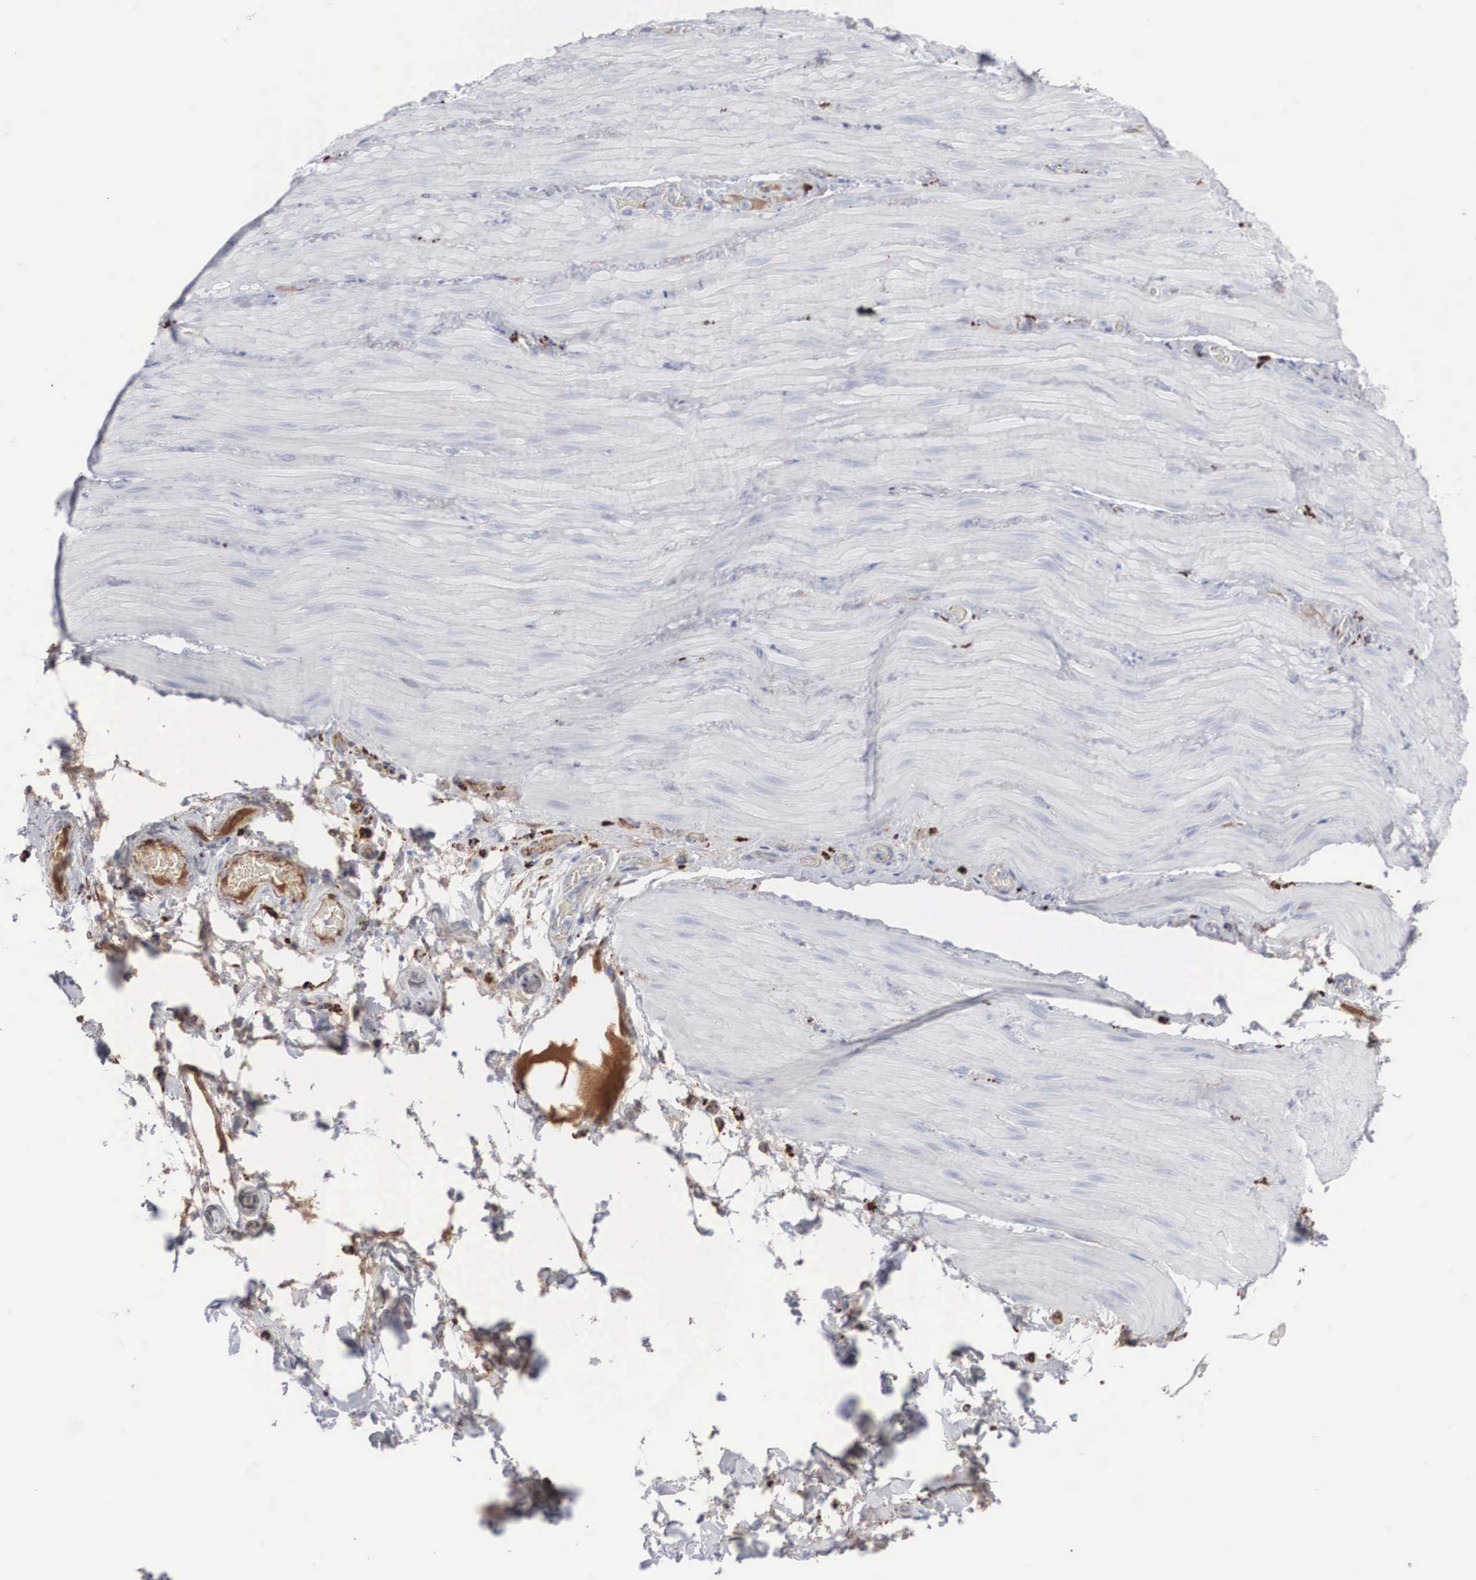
{"staining": {"intensity": "negative", "quantity": "none", "location": "none"}, "tissue": "smooth muscle", "cell_type": "Smooth muscle cells", "image_type": "normal", "snomed": [{"axis": "morphology", "description": "Normal tissue, NOS"}, {"axis": "topography", "description": "Duodenum"}], "caption": "Image shows no protein positivity in smooth muscle cells of normal smooth muscle.", "gene": "LGALS3BP", "patient": {"sex": "male", "age": 63}}